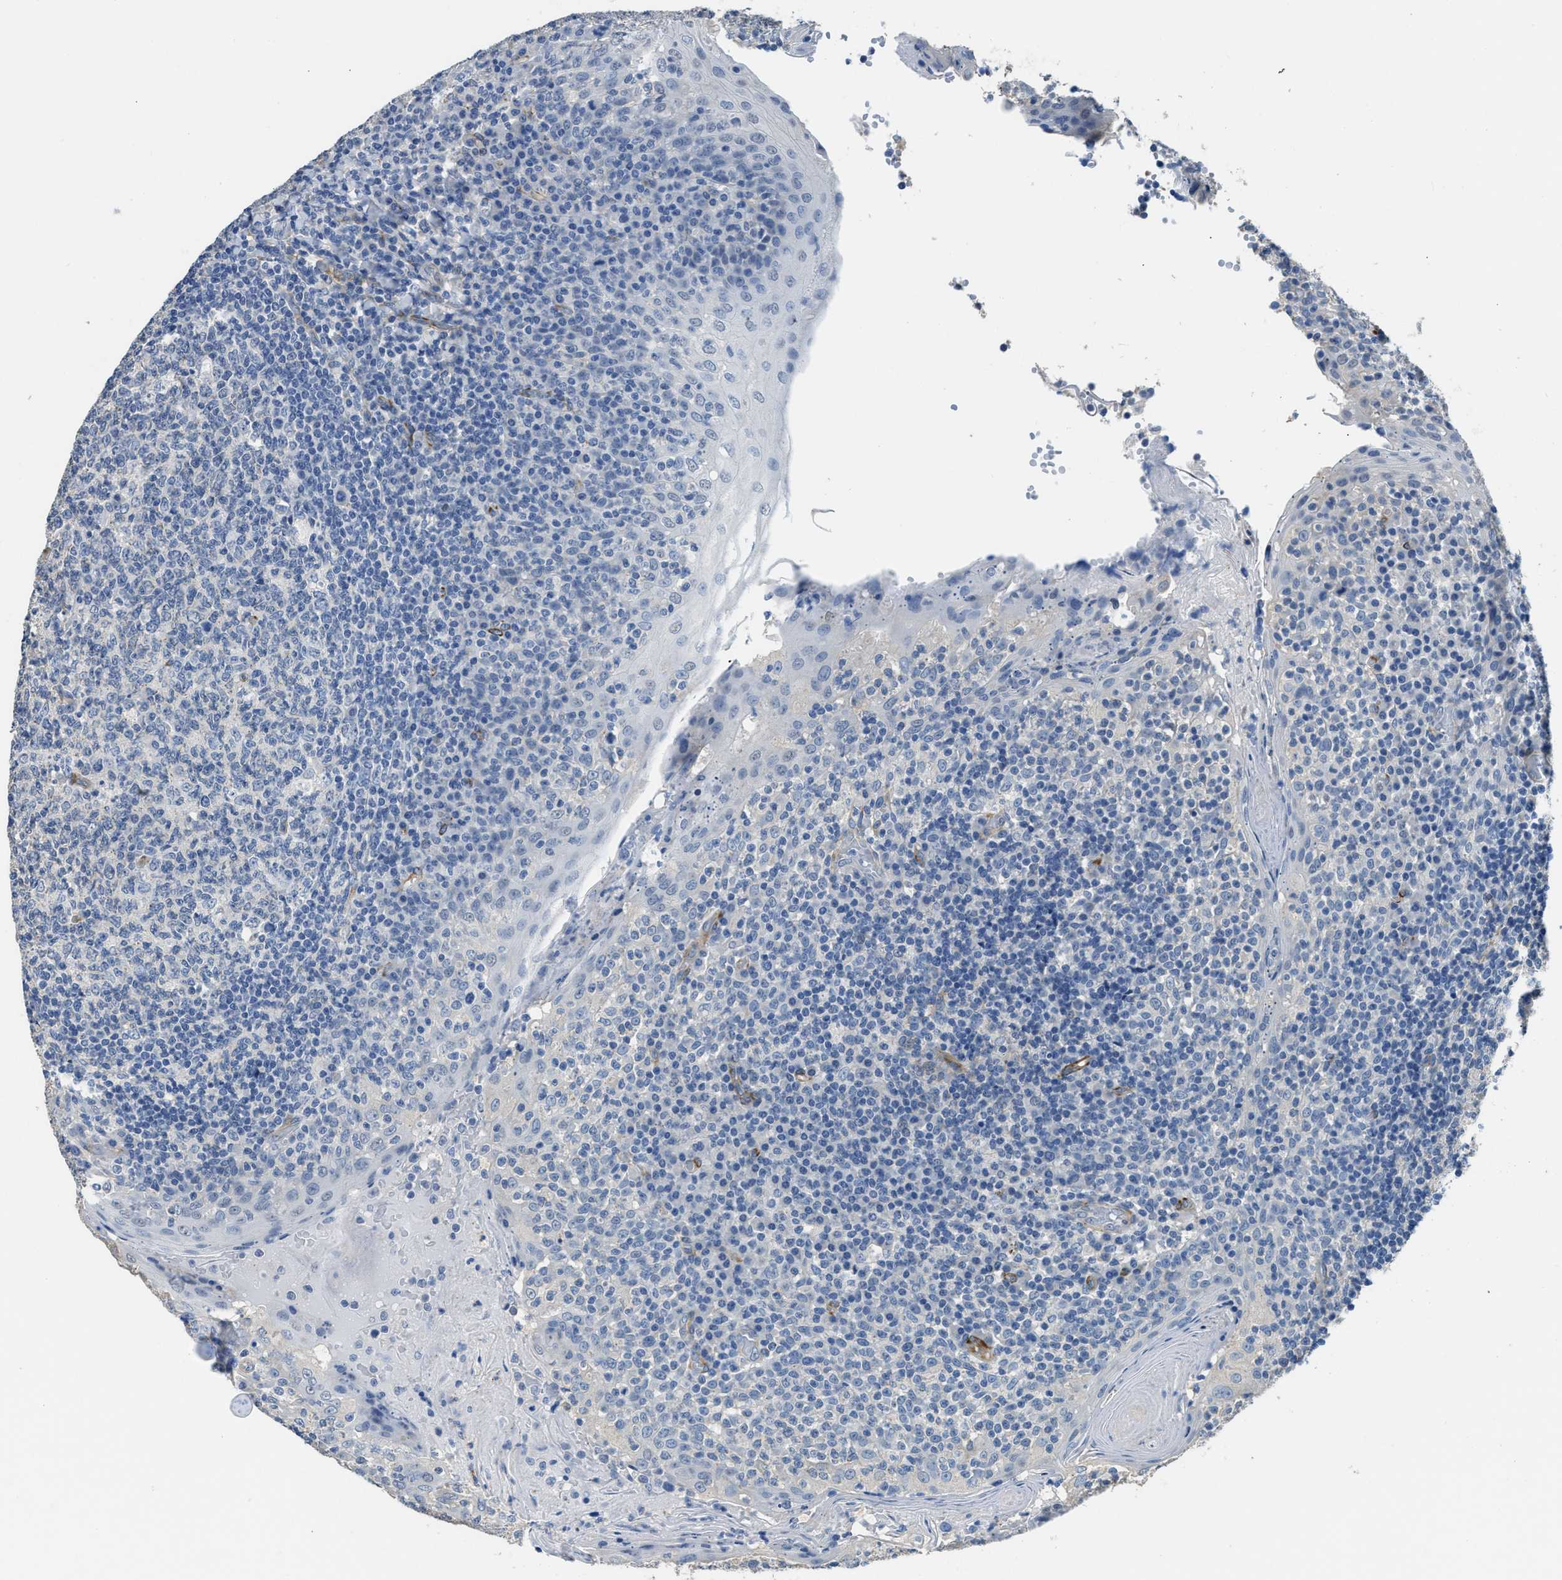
{"staining": {"intensity": "negative", "quantity": "none", "location": "none"}, "tissue": "tonsil", "cell_type": "Germinal center cells", "image_type": "normal", "snomed": [{"axis": "morphology", "description": "Normal tissue, NOS"}, {"axis": "topography", "description": "Tonsil"}], "caption": "Normal tonsil was stained to show a protein in brown. There is no significant expression in germinal center cells. The staining was performed using DAB to visualize the protein expression in brown, while the nuclei were stained in blue with hematoxylin (Magnification: 20x).", "gene": "ZSWIM5", "patient": {"sex": "female", "age": 19}}